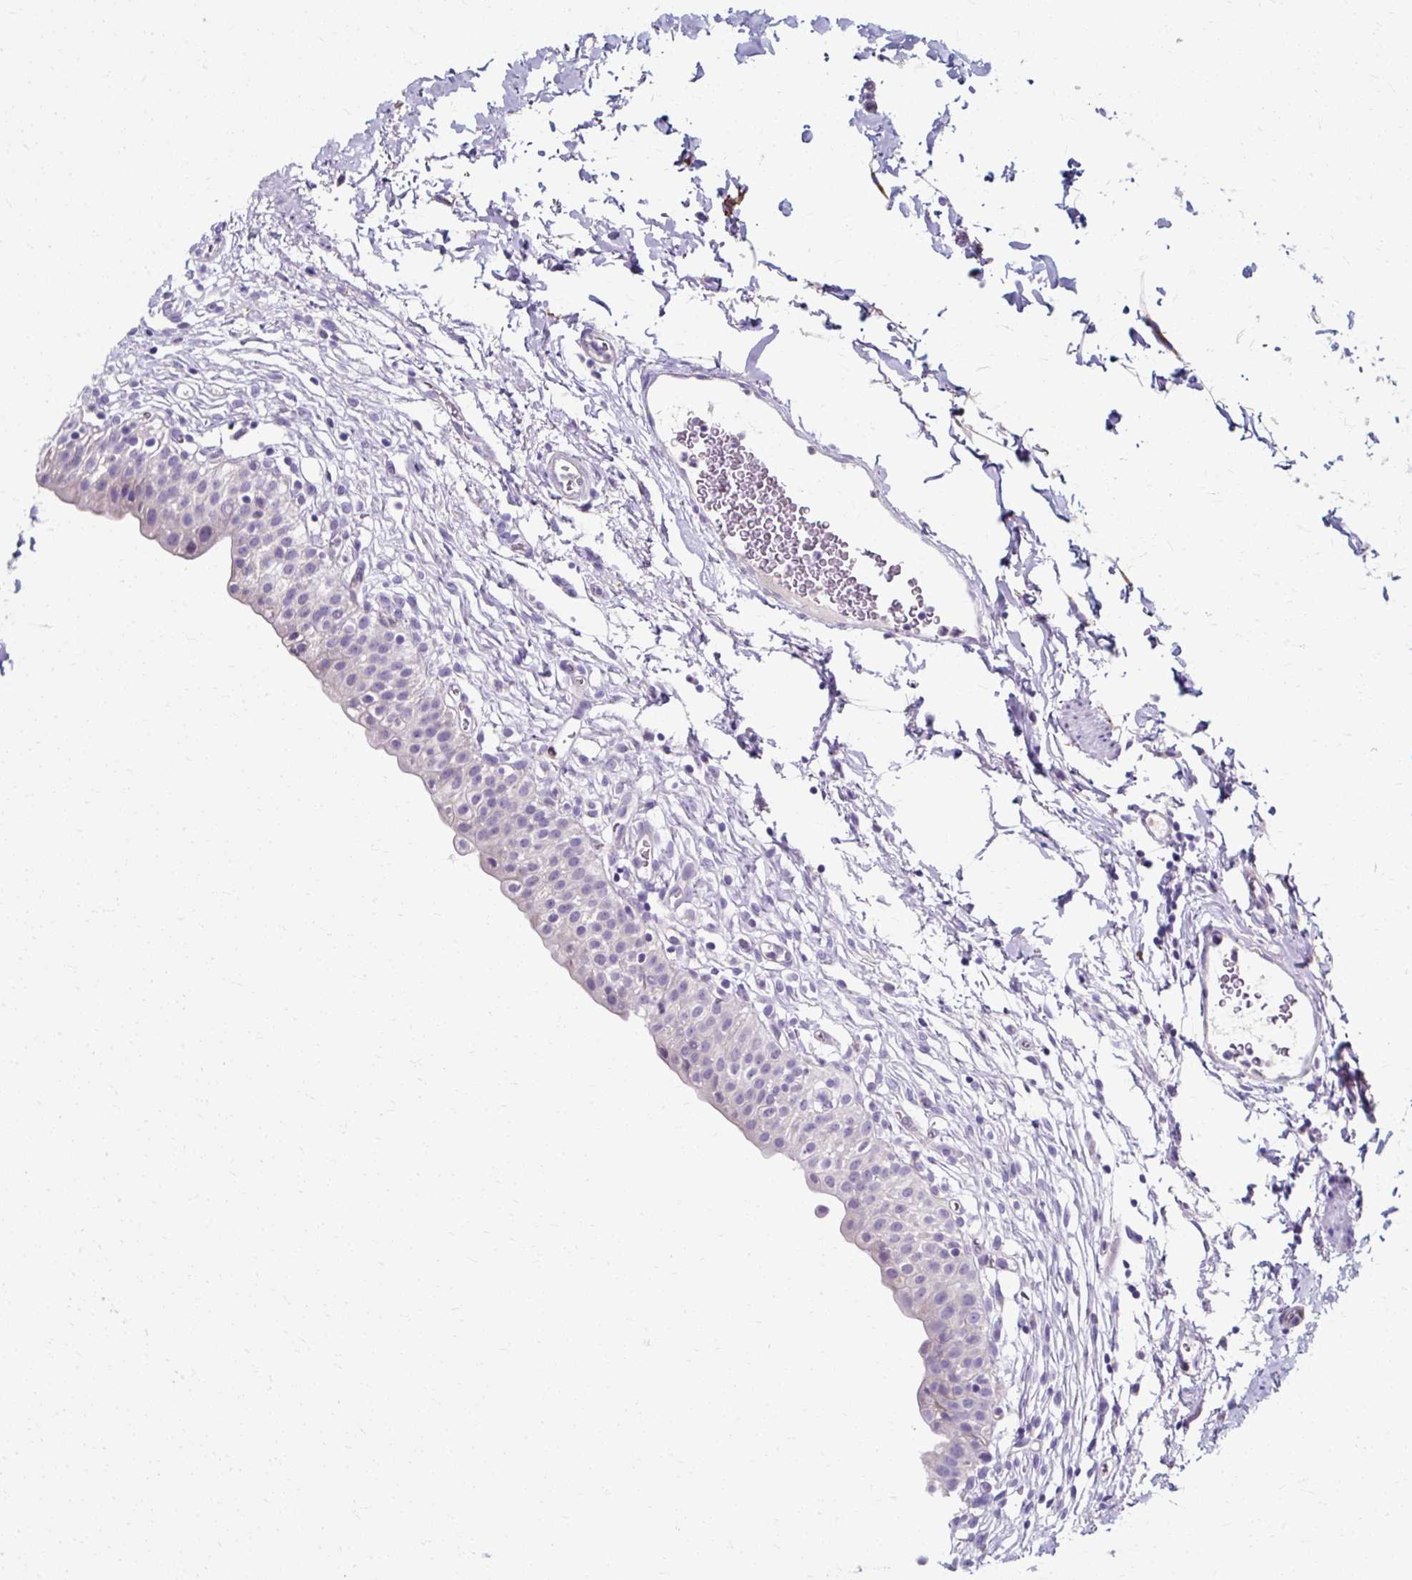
{"staining": {"intensity": "negative", "quantity": "none", "location": "none"}, "tissue": "urinary bladder", "cell_type": "Urothelial cells", "image_type": "normal", "snomed": [{"axis": "morphology", "description": "Normal tissue, NOS"}, {"axis": "topography", "description": "Urinary bladder"}, {"axis": "topography", "description": "Peripheral nerve tissue"}], "caption": "DAB immunohistochemical staining of benign urinary bladder displays no significant staining in urothelial cells. The staining is performed using DAB (3,3'-diaminobenzidine) brown chromogen with nuclei counter-stained in using hematoxylin.", "gene": "ZNF555", "patient": {"sex": "male", "age": 55}}